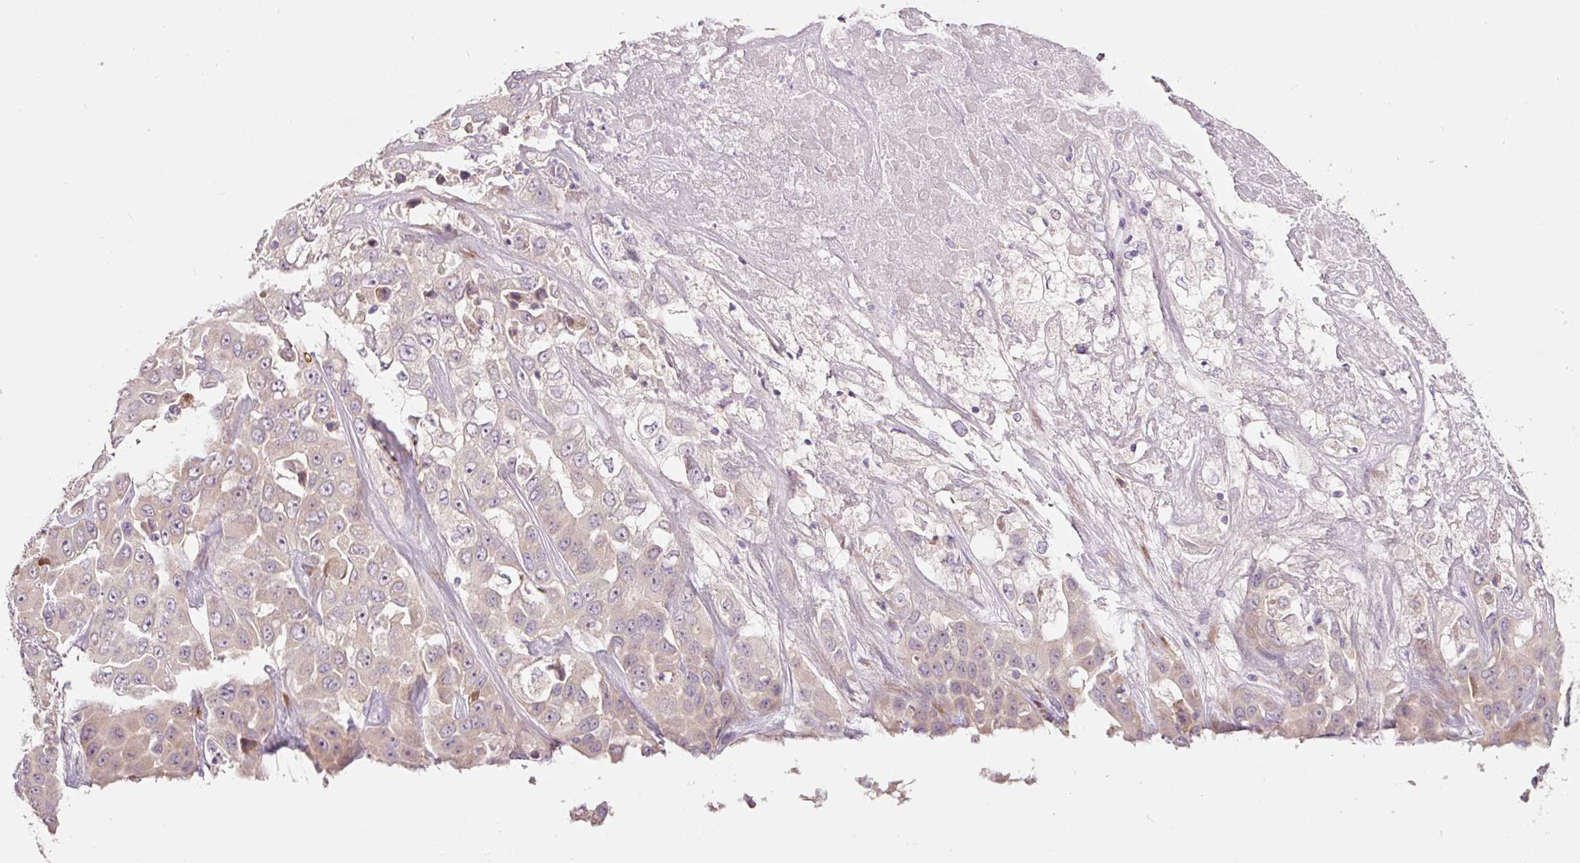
{"staining": {"intensity": "negative", "quantity": "none", "location": "none"}, "tissue": "liver cancer", "cell_type": "Tumor cells", "image_type": "cancer", "snomed": [{"axis": "morphology", "description": "Cholangiocarcinoma"}, {"axis": "topography", "description": "Liver"}], "caption": "Immunohistochemistry (IHC) histopathology image of liver cancer (cholangiocarcinoma) stained for a protein (brown), which shows no expression in tumor cells.", "gene": "RSPO2", "patient": {"sex": "female", "age": 52}}